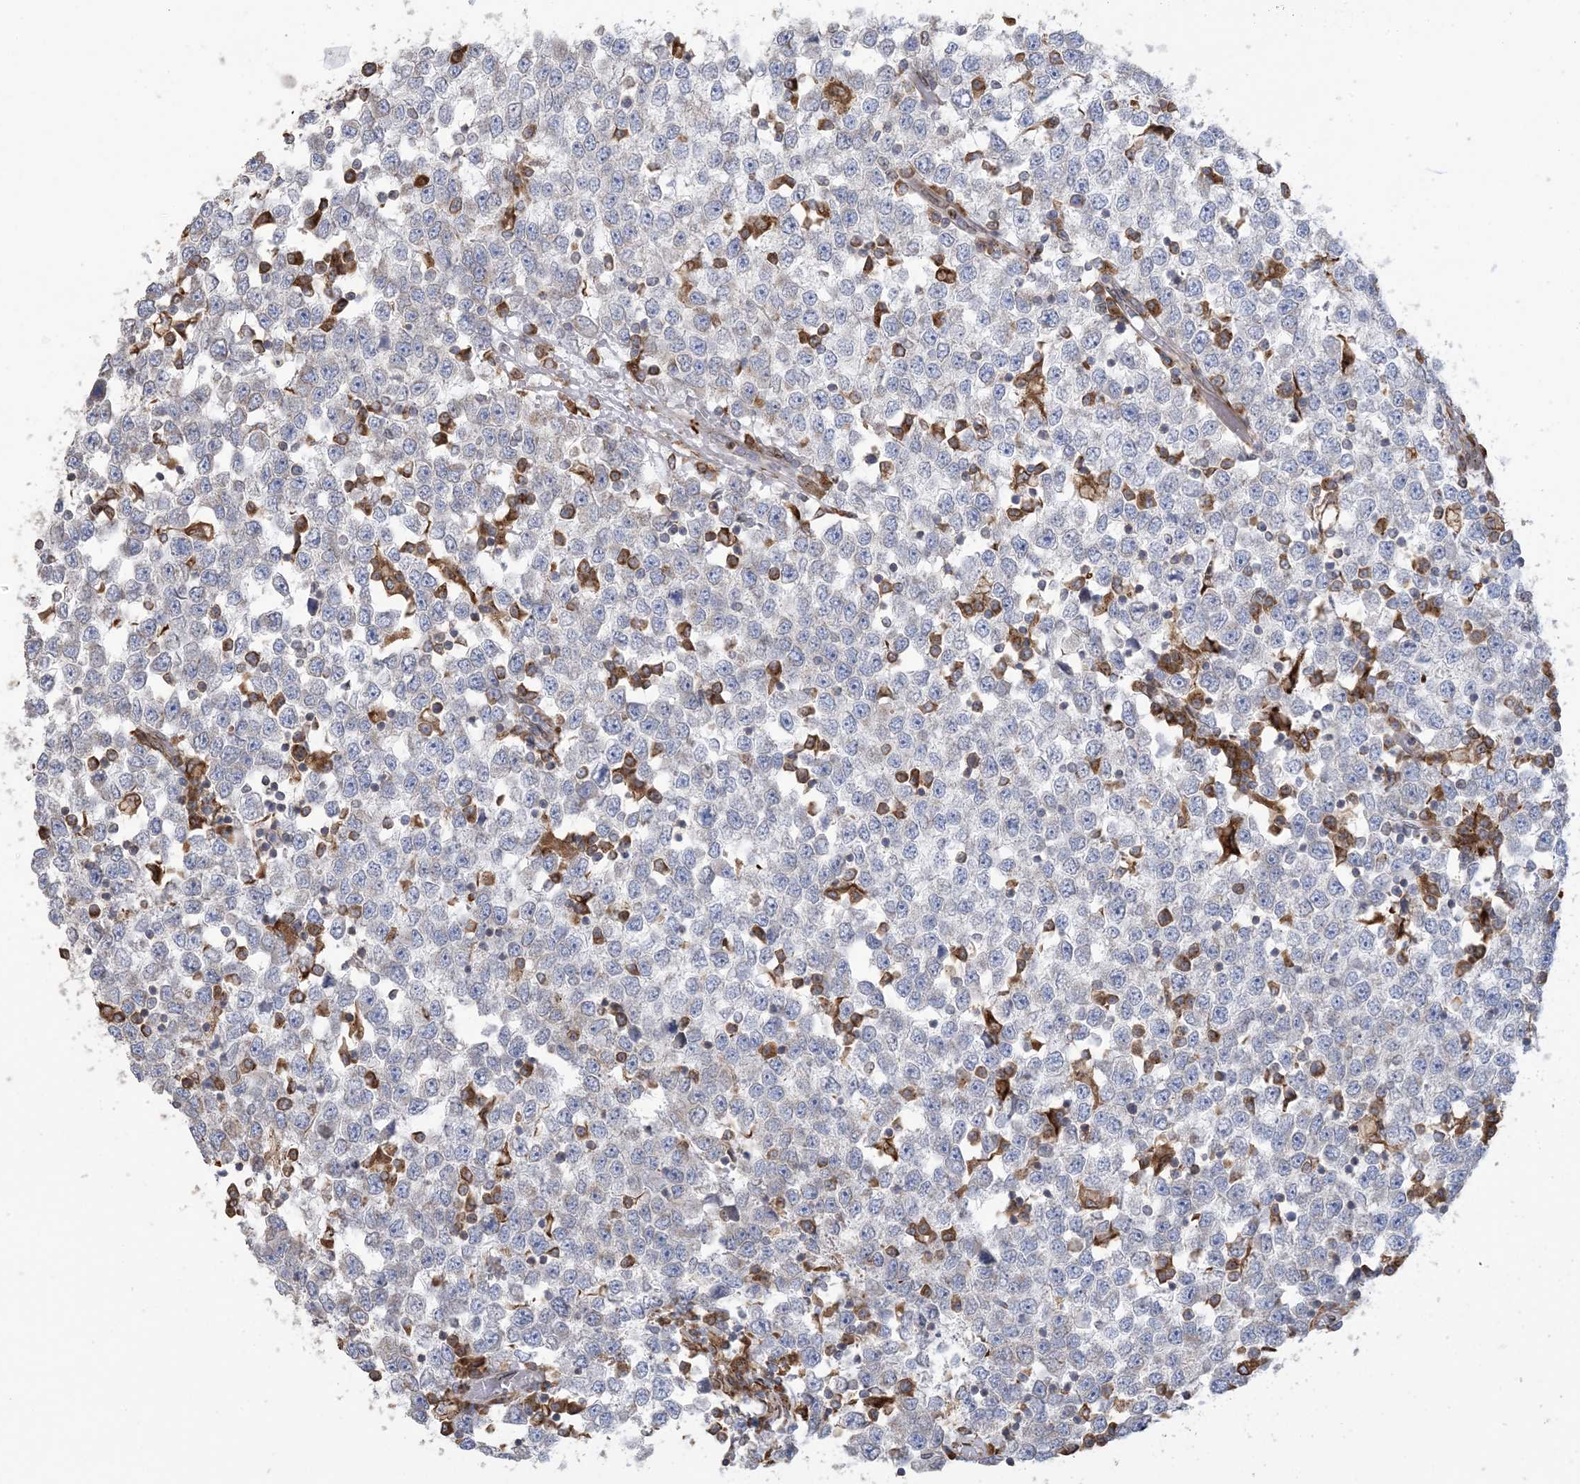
{"staining": {"intensity": "negative", "quantity": "none", "location": "none"}, "tissue": "testis cancer", "cell_type": "Tumor cells", "image_type": "cancer", "snomed": [{"axis": "morphology", "description": "Seminoma, NOS"}, {"axis": "topography", "description": "Testis"}], "caption": "Tumor cells are negative for brown protein staining in seminoma (testis).", "gene": "SHANK1", "patient": {"sex": "male", "age": 65}}